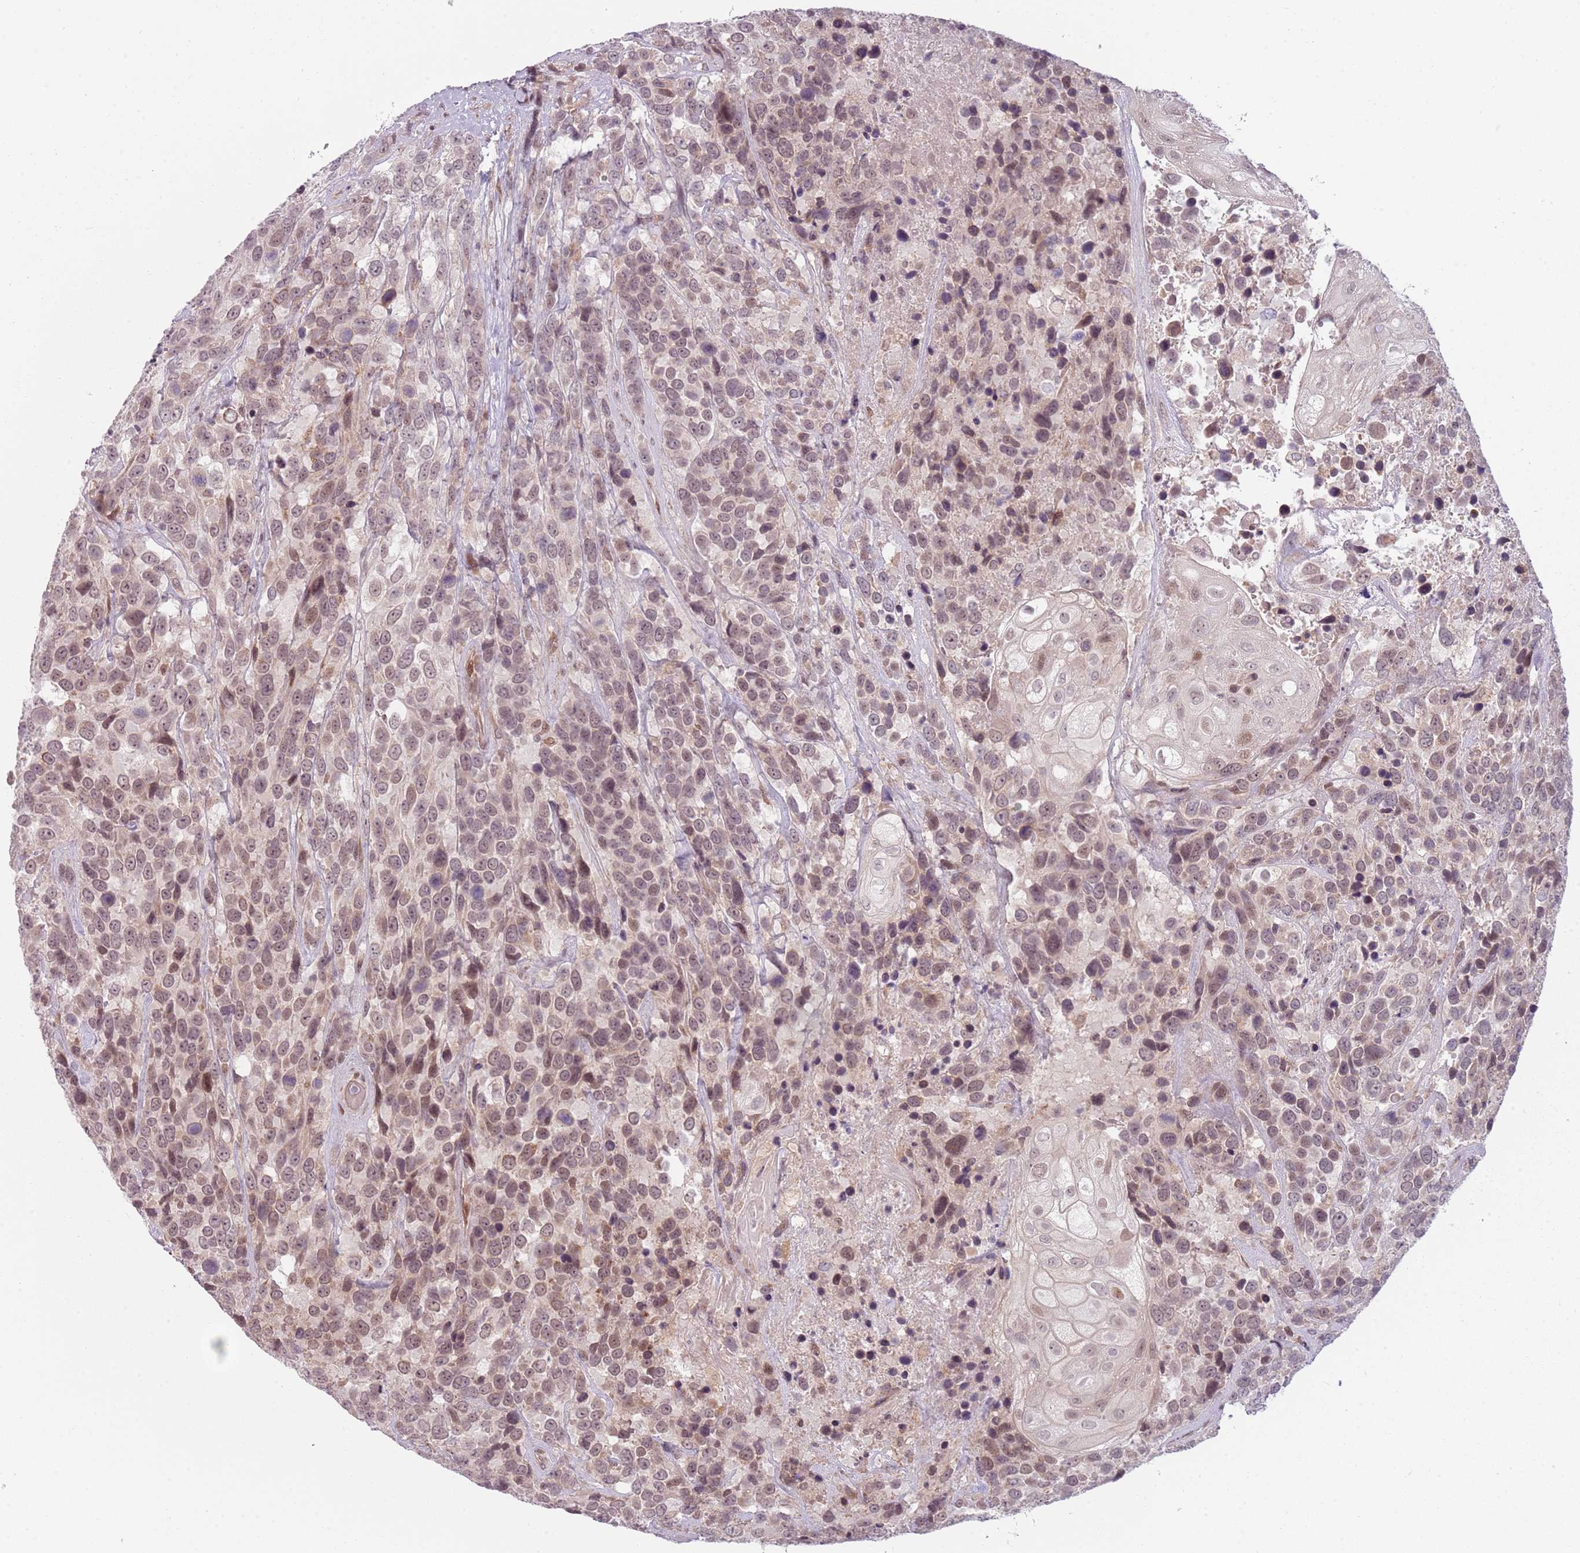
{"staining": {"intensity": "weak", "quantity": ">75%", "location": "nuclear"}, "tissue": "urothelial cancer", "cell_type": "Tumor cells", "image_type": "cancer", "snomed": [{"axis": "morphology", "description": "Urothelial carcinoma, High grade"}, {"axis": "topography", "description": "Urinary bladder"}], "caption": "The immunohistochemical stain shows weak nuclear staining in tumor cells of urothelial cancer tissue. (IHC, brightfield microscopy, high magnification).", "gene": "ADGRG1", "patient": {"sex": "female", "age": 70}}